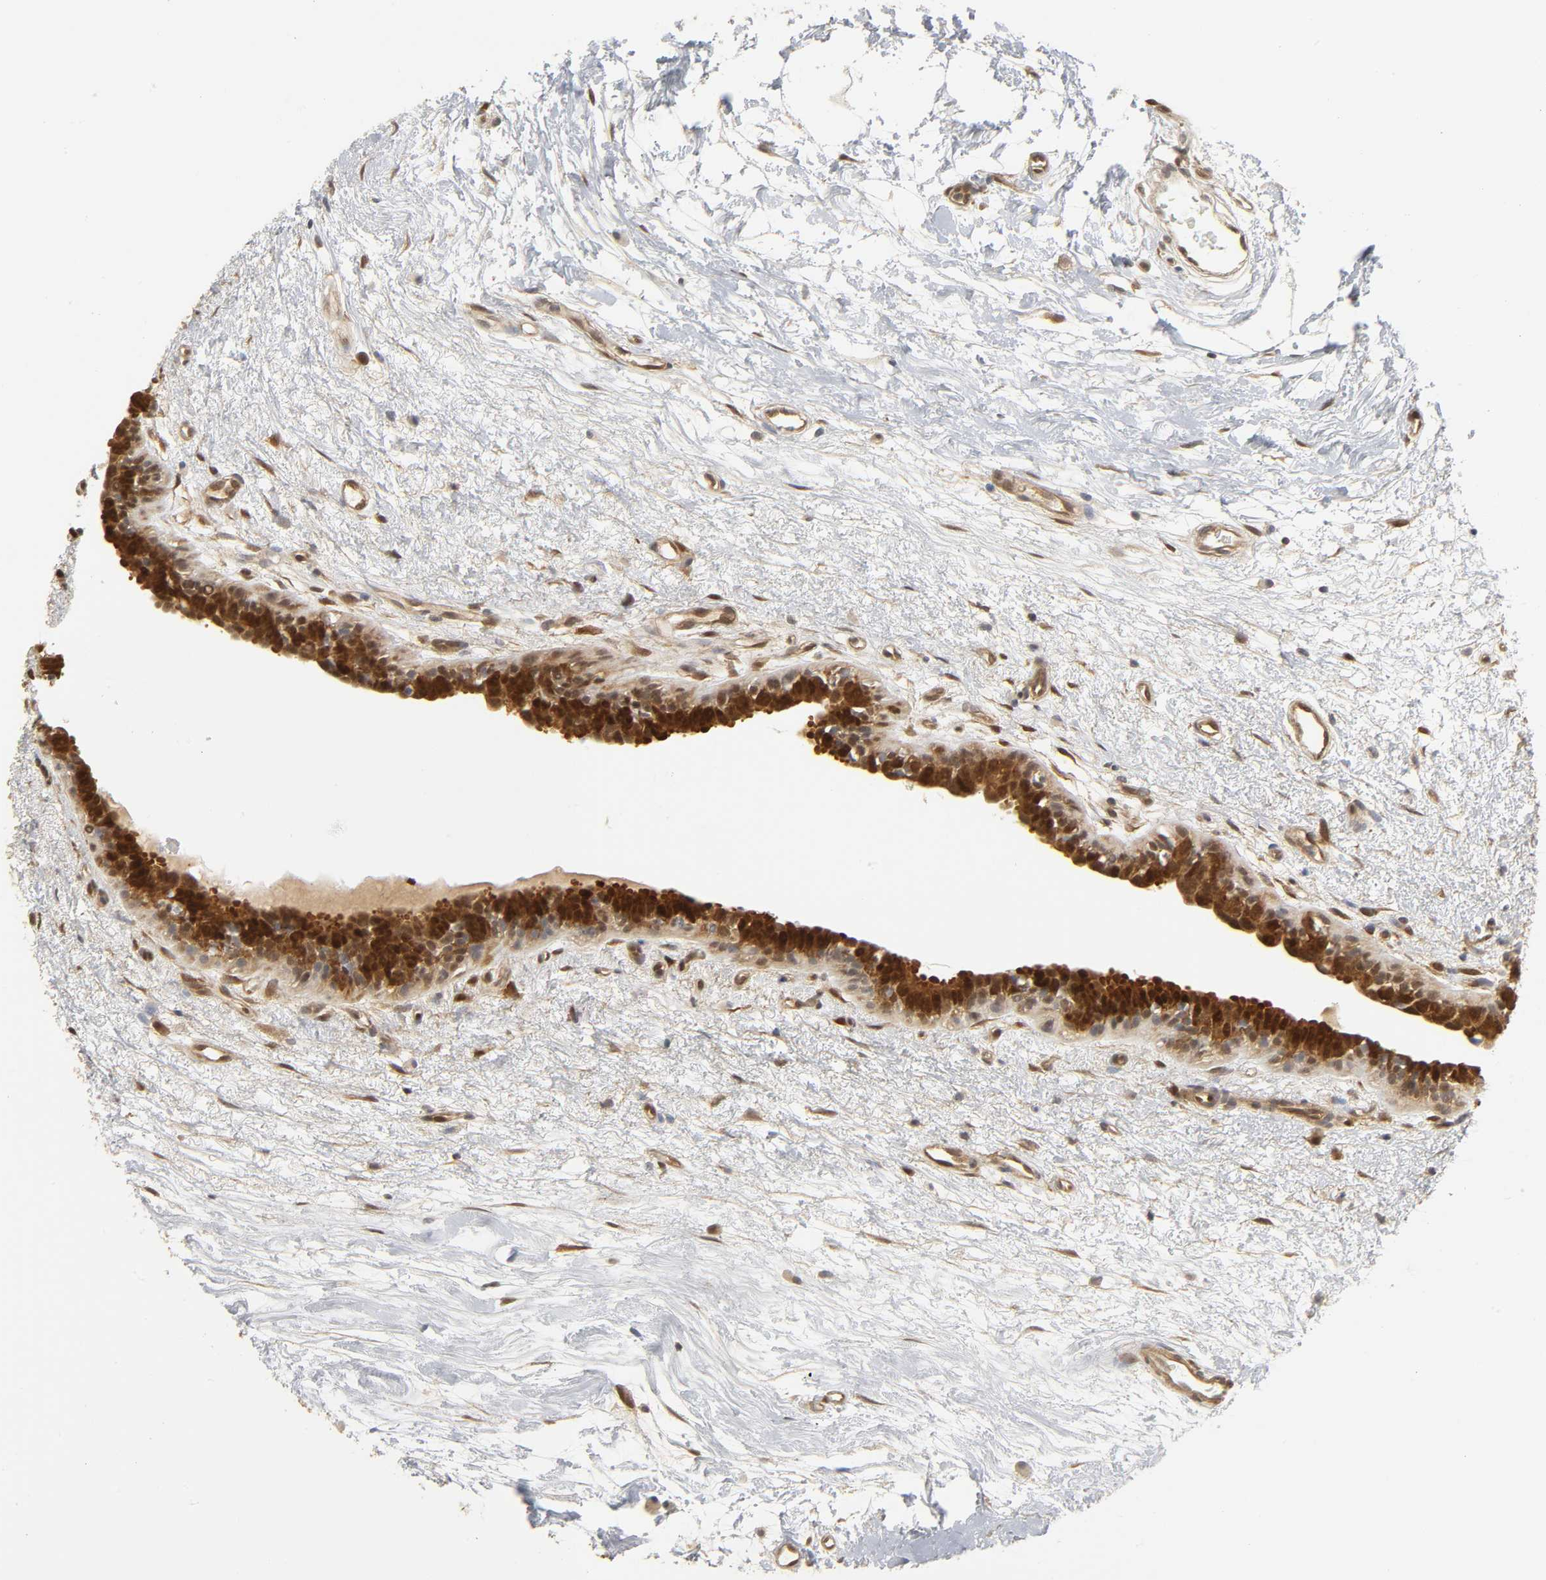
{"staining": {"intensity": "moderate", "quantity": ">75%", "location": "cytoplasmic/membranous"}, "tissue": "breast cancer", "cell_type": "Tumor cells", "image_type": "cancer", "snomed": [{"axis": "morphology", "description": "Duct carcinoma"}, {"axis": "topography", "description": "Breast"}], "caption": "Brown immunohistochemical staining in breast invasive ductal carcinoma exhibits moderate cytoplasmic/membranous expression in about >75% of tumor cells.", "gene": "PARK7", "patient": {"sex": "female", "age": 40}}